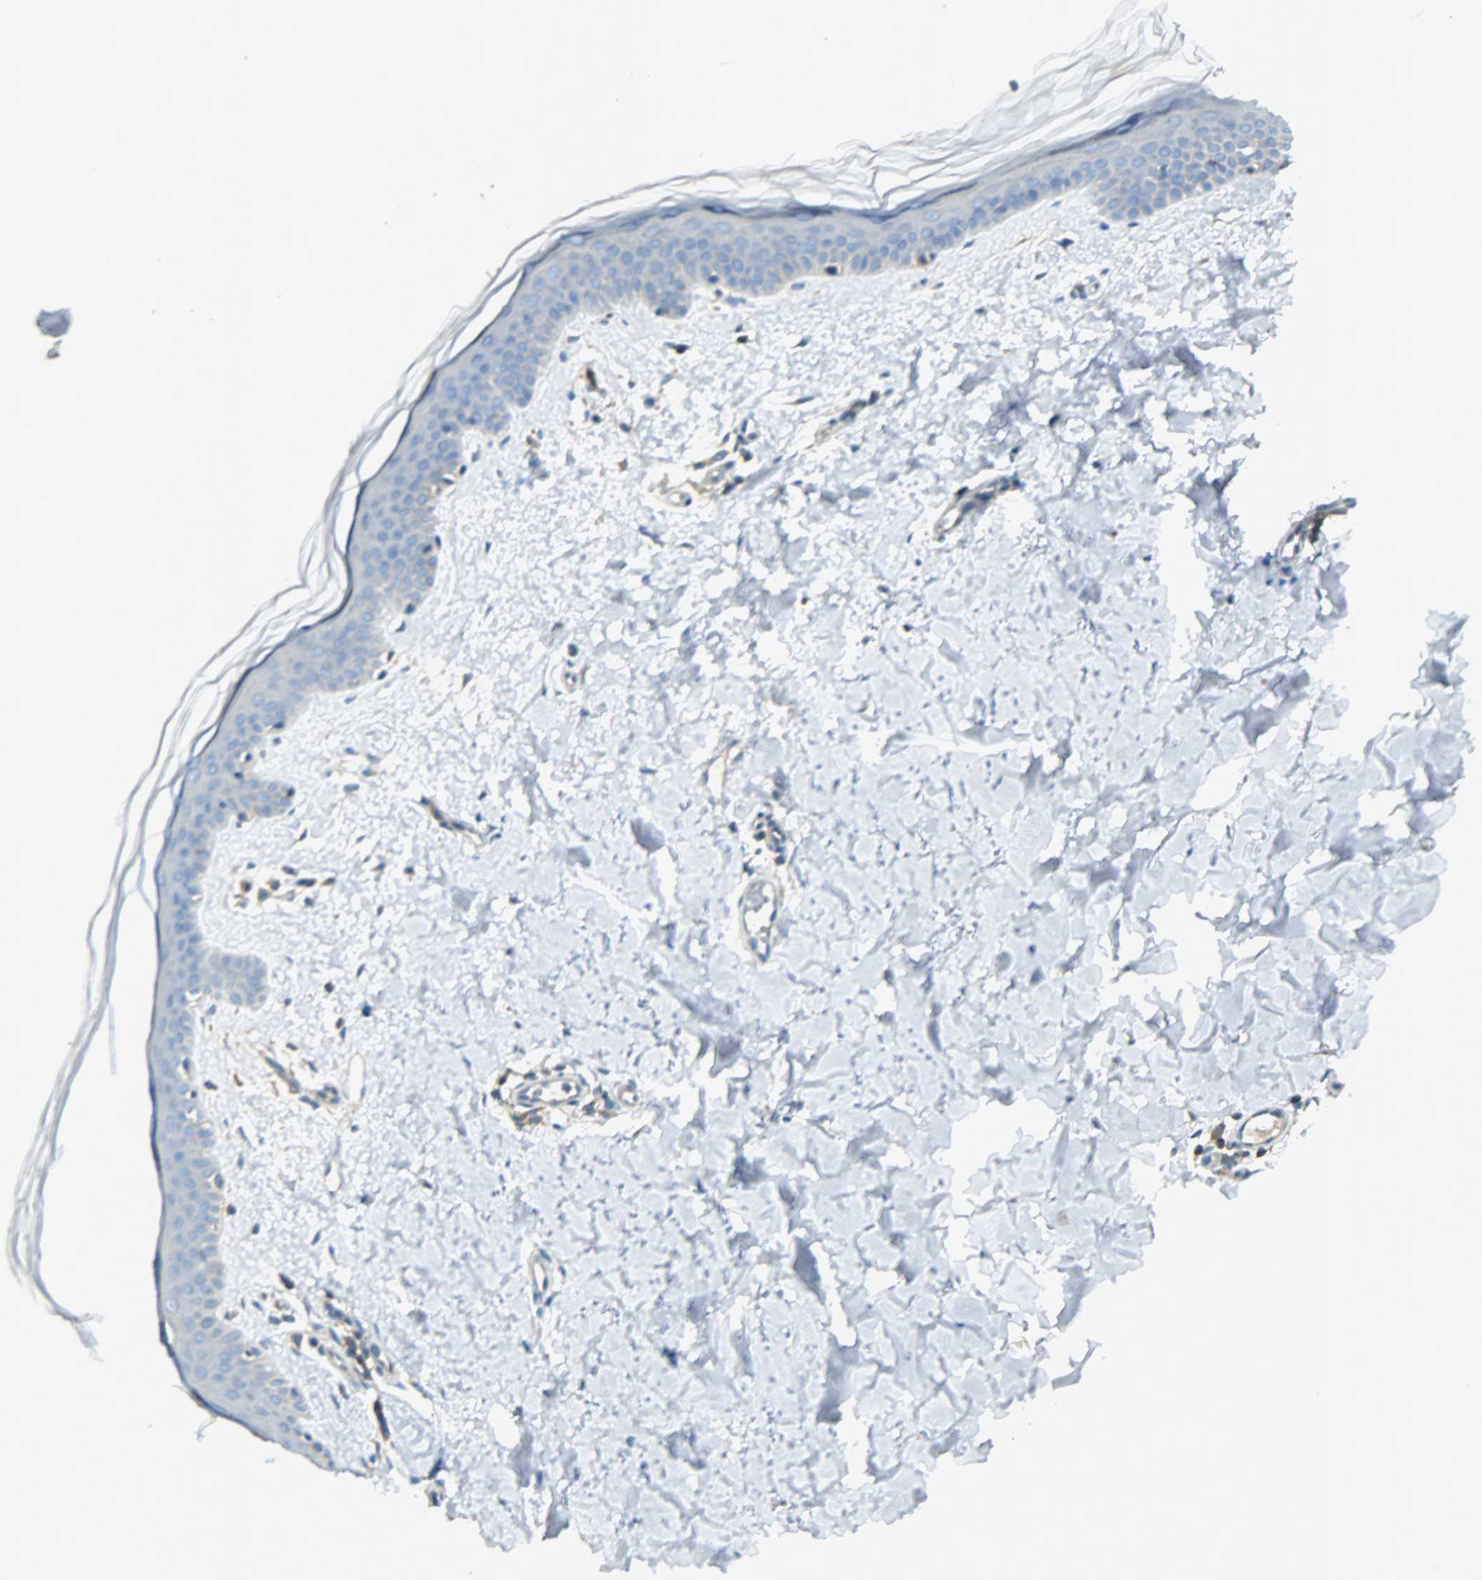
{"staining": {"intensity": "negative", "quantity": "none", "location": "none"}, "tissue": "skin", "cell_type": "Fibroblasts", "image_type": "normal", "snomed": [{"axis": "morphology", "description": "Normal tissue, NOS"}, {"axis": "topography", "description": "Skin"}], "caption": "High magnification brightfield microscopy of benign skin stained with DAB (brown) and counterstained with hematoxylin (blue): fibroblasts show no significant positivity. (Brightfield microscopy of DAB immunohistochemistry (IHC) at high magnification).", "gene": "TSC22D2", "patient": {"sex": "female", "age": 56}}